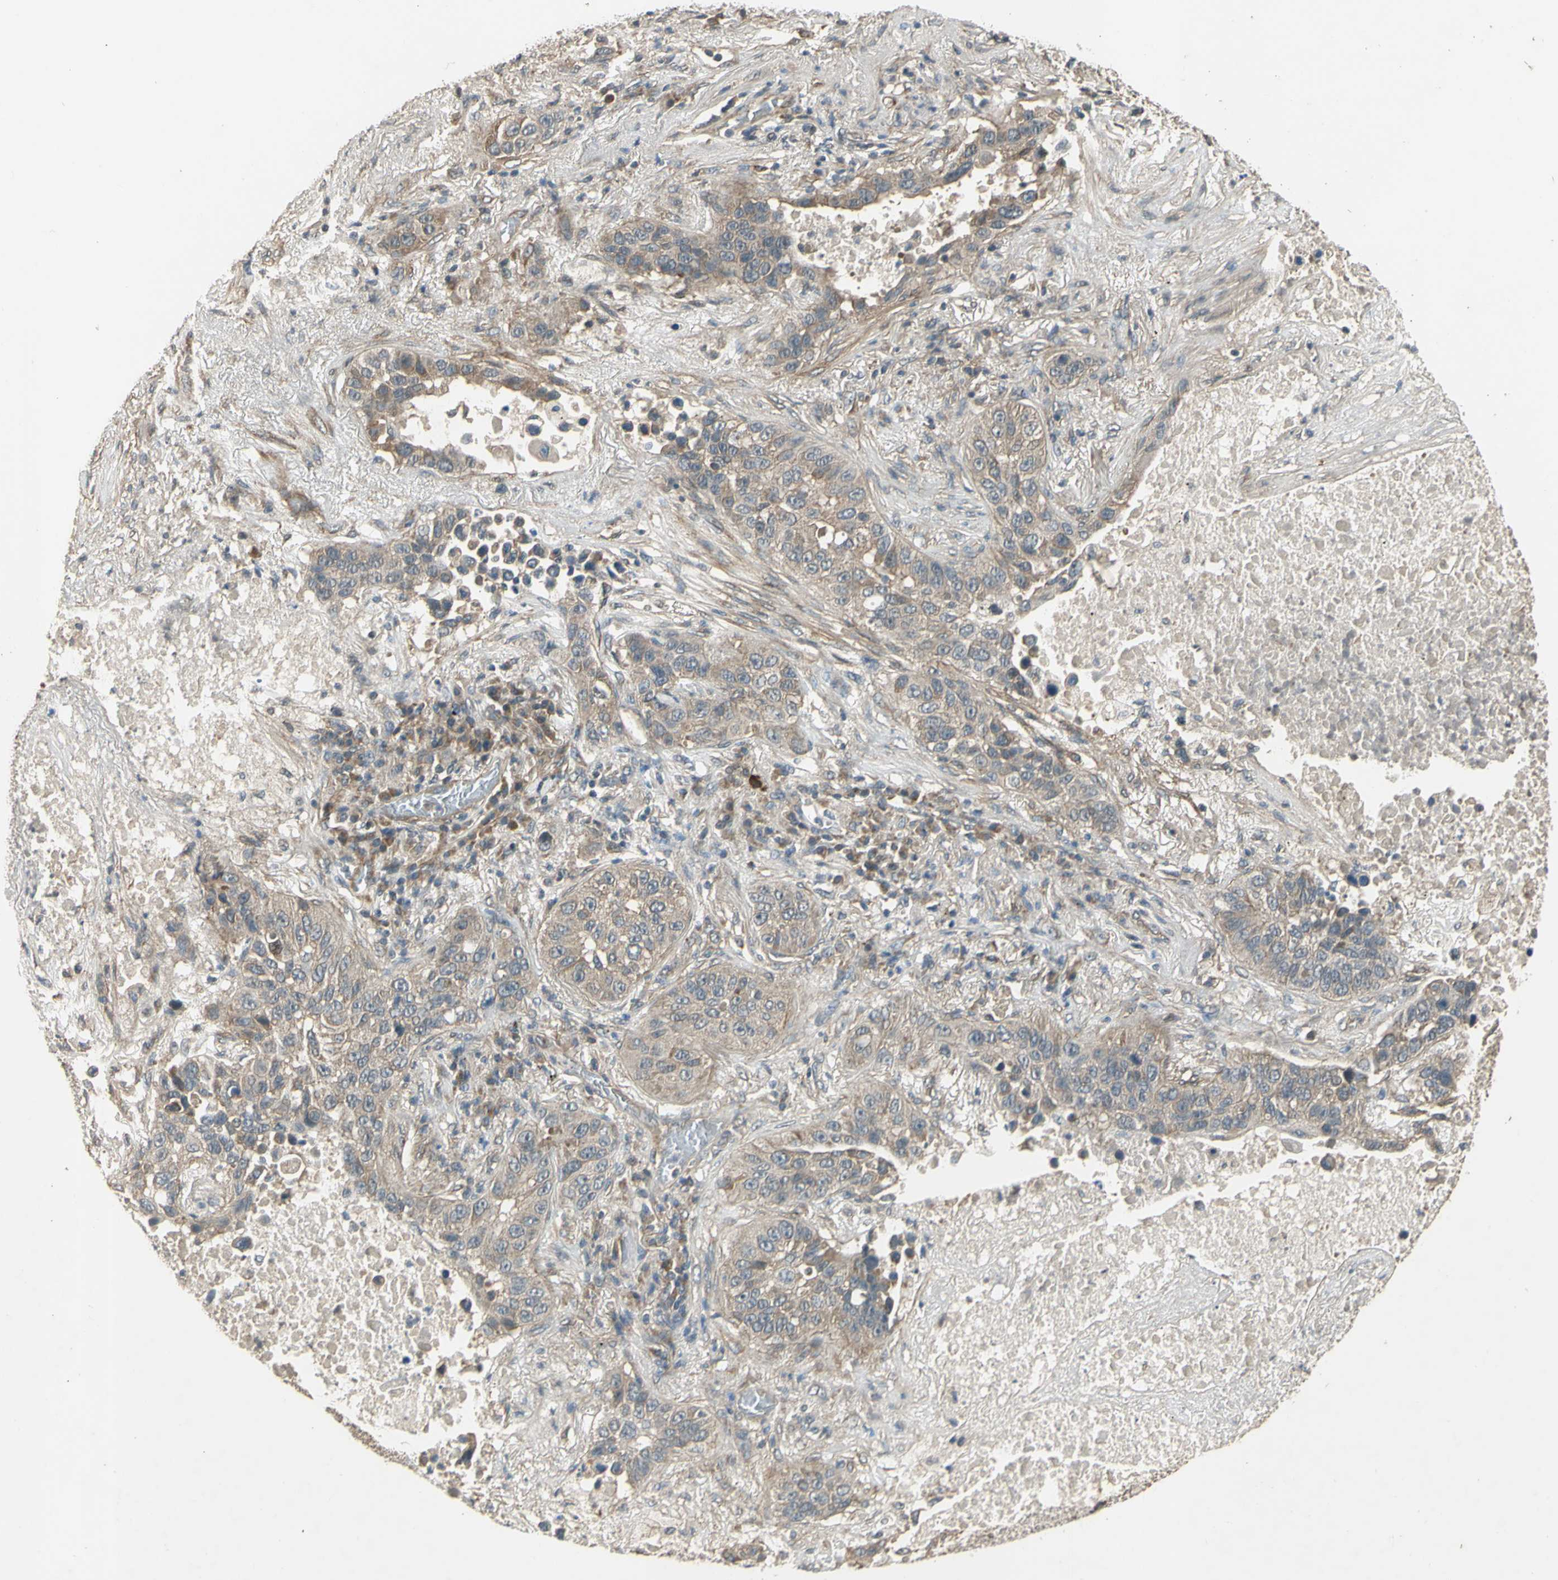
{"staining": {"intensity": "weak", "quantity": ">75%", "location": "cytoplasmic/membranous"}, "tissue": "lung cancer", "cell_type": "Tumor cells", "image_type": "cancer", "snomed": [{"axis": "morphology", "description": "Squamous cell carcinoma, NOS"}, {"axis": "topography", "description": "Lung"}], "caption": "Immunohistochemical staining of lung cancer reveals low levels of weak cytoplasmic/membranous protein staining in about >75% of tumor cells. The protein of interest is shown in brown color, while the nuclei are stained blue.", "gene": "EFNB2", "patient": {"sex": "male", "age": 57}}